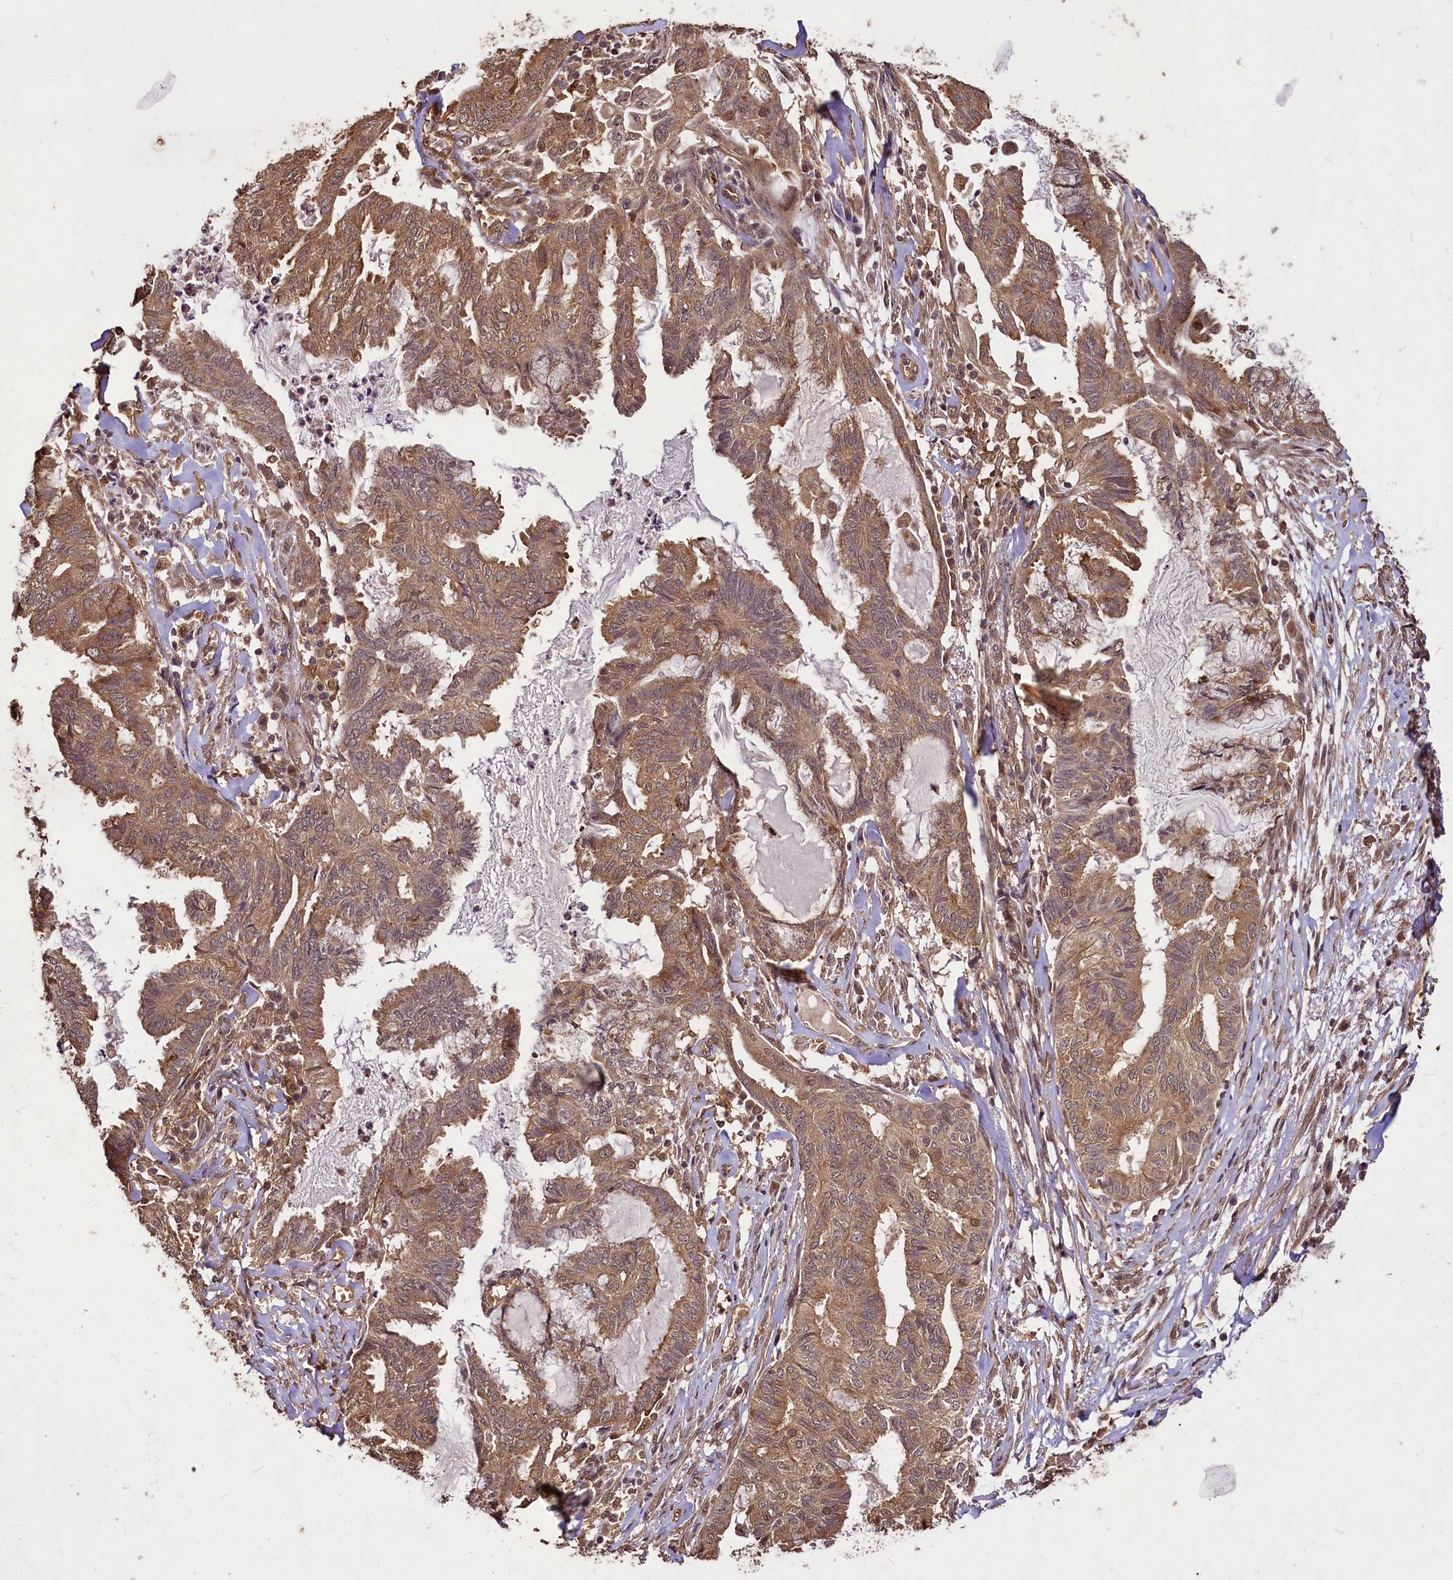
{"staining": {"intensity": "moderate", "quantity": ">75%", "location": "cytoplasmic/membranous"}, "tissue": "endometrial cancer", "cell_type": "Tumor cells", "image_type": "cancer", "snomed": [{"axis": "morphology", "description": "Adenocarcinoma, NOS"}, {"axis": "topography", "description": "Endometrium"}], "caption": "Endometrial adenocarcinoma stained for a protein demonstrates moderate cytoplasmic/membranous positivity in tumor cells. (DAB IHC with brightfield microscopy, high magnification).", "gene": "VPS51", "patient": {"sex": "female", "age": 86}}